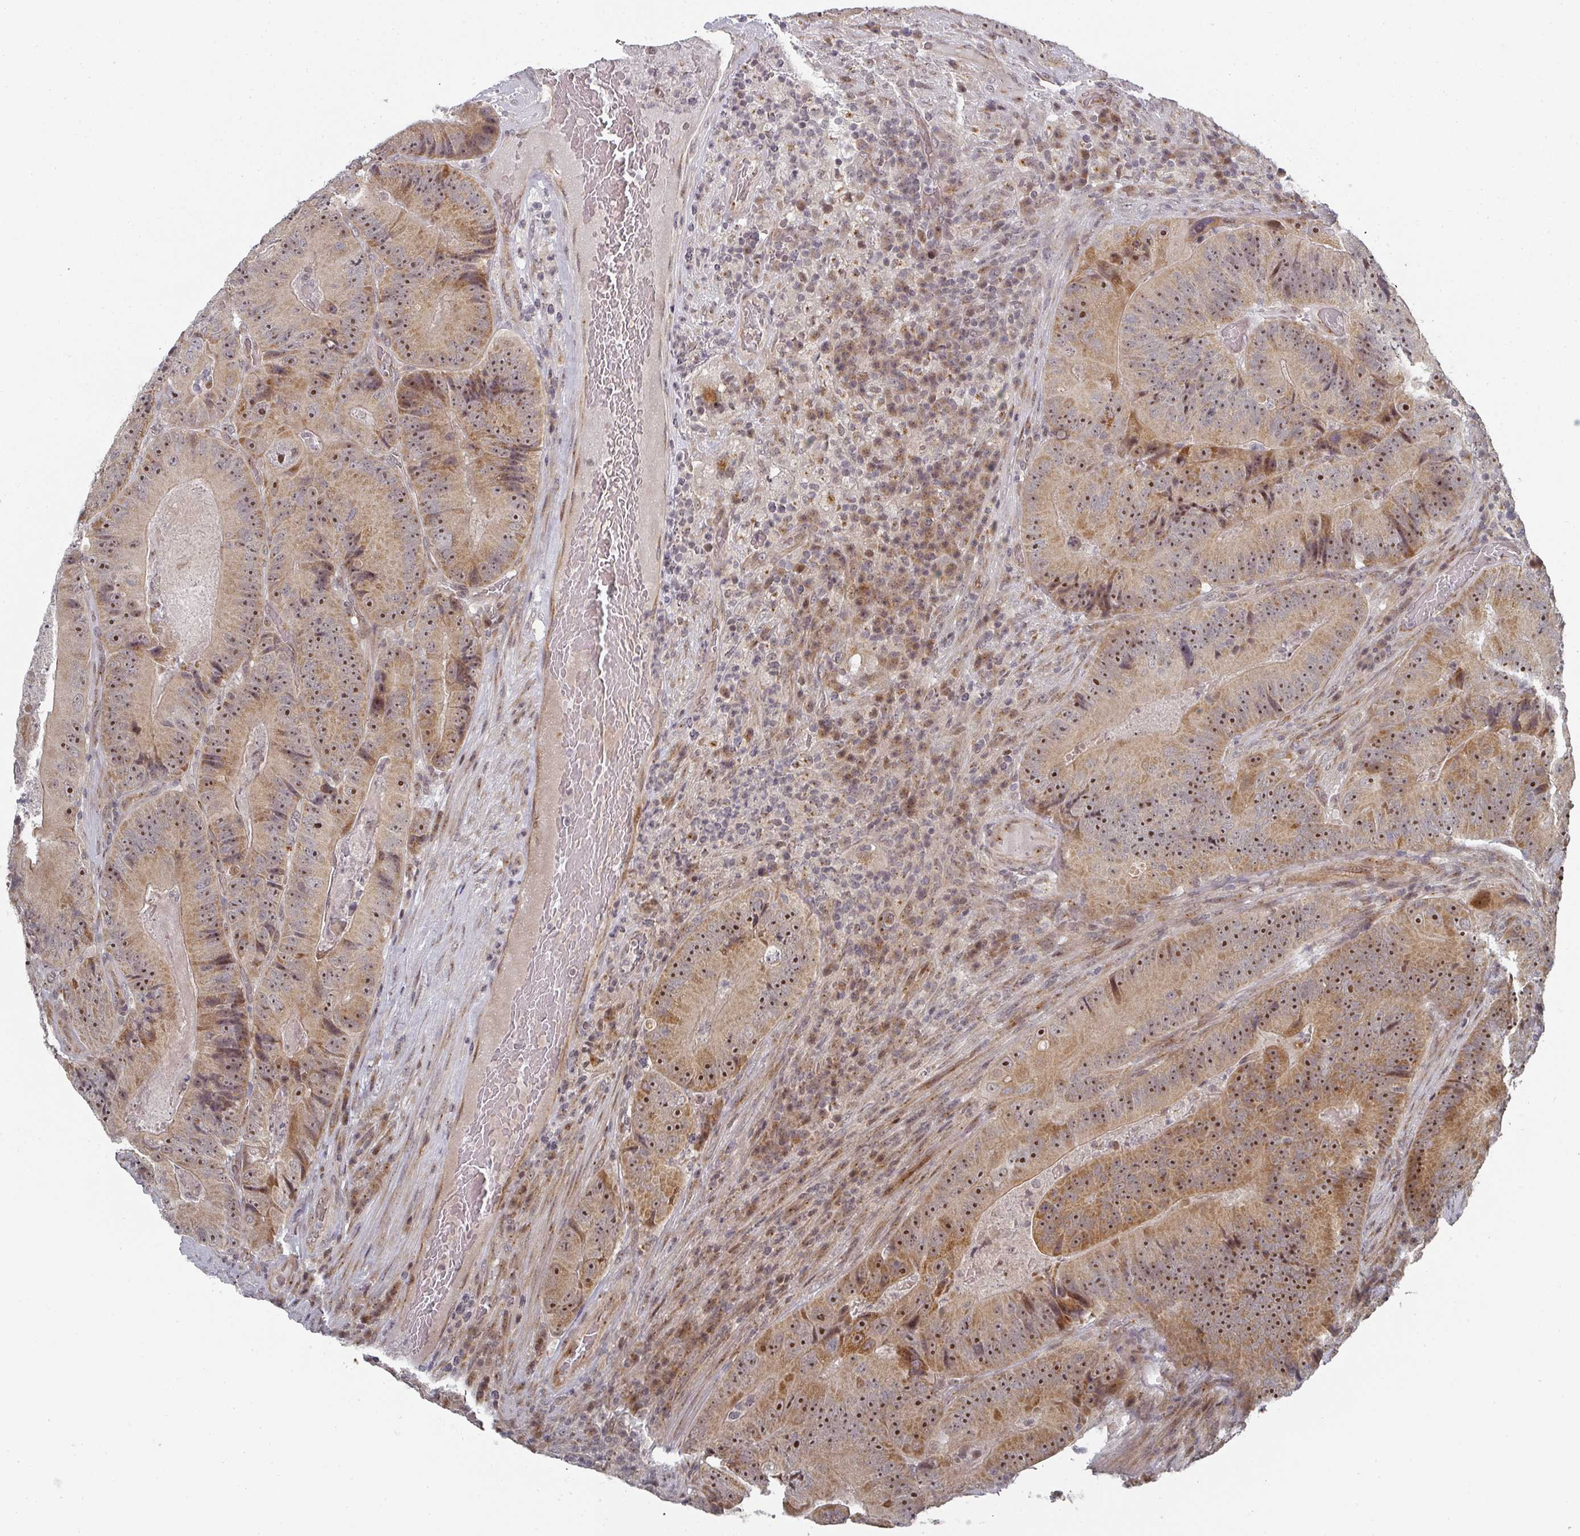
{"staining": {"intensity": "strong", "quantity": ">75%", "location": "cytoplasmic/membranous,nuclear"}, "tissue": "colorectal cancer", "cell_type": "Tumor cells", "image_type": "cancer", "snomed": [{"axis": "morphology", "description": "Adenocarcinoma, NOS"}, {"axis": "topography", "description": "Colon"}], "caption": "There is high levels of strong cytoplasmic/membranous and nuclear positivity in tumor cells of adenocarcinoma (colorectal), as demonstrated by immunohistochemical staining (brown color).", "gene": "KIF1C", "patient": {"sex": "female", "age": 86}}